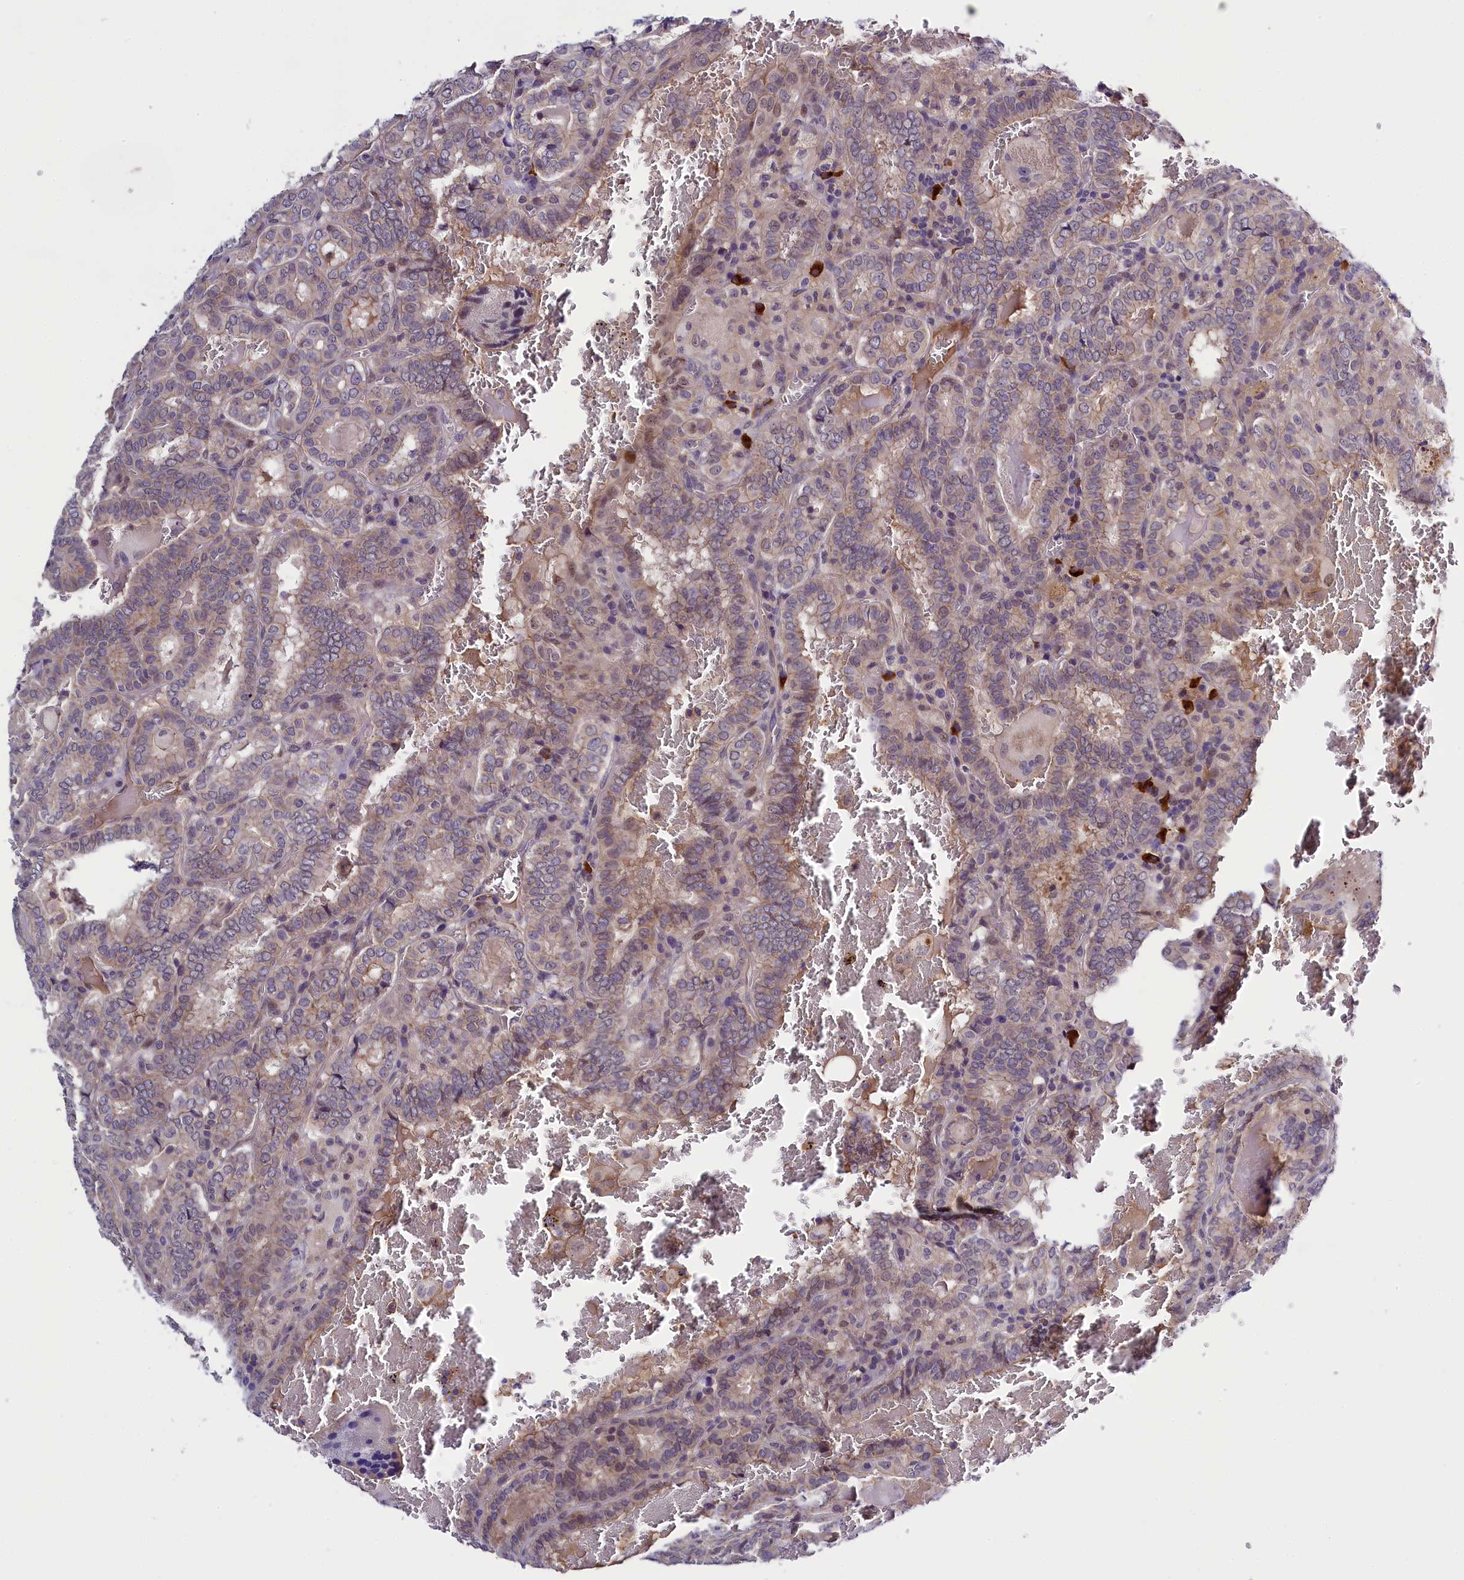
{"staining": {"intensity": "weak", "quantity": "<25%", "location": "cytoplasmic/membranous"}, "tissue": "thyroid cancer", "cell_type": "Tumor cells", "image_type": "cancer", "snomed": [{"axis": "morphology", "description": "Papillary adenocarcinoma, NOS"}, {"axis": "topography", "description": "Thyroid gland"}], "caption": "This is an immunohistochemistry photomicrograph of human thyroid cancer (papillary adenocarcinoma). There is no staining in tumor cells.", "gene": "ENKD1", "patient": {"sex": "female", "age": 72}}